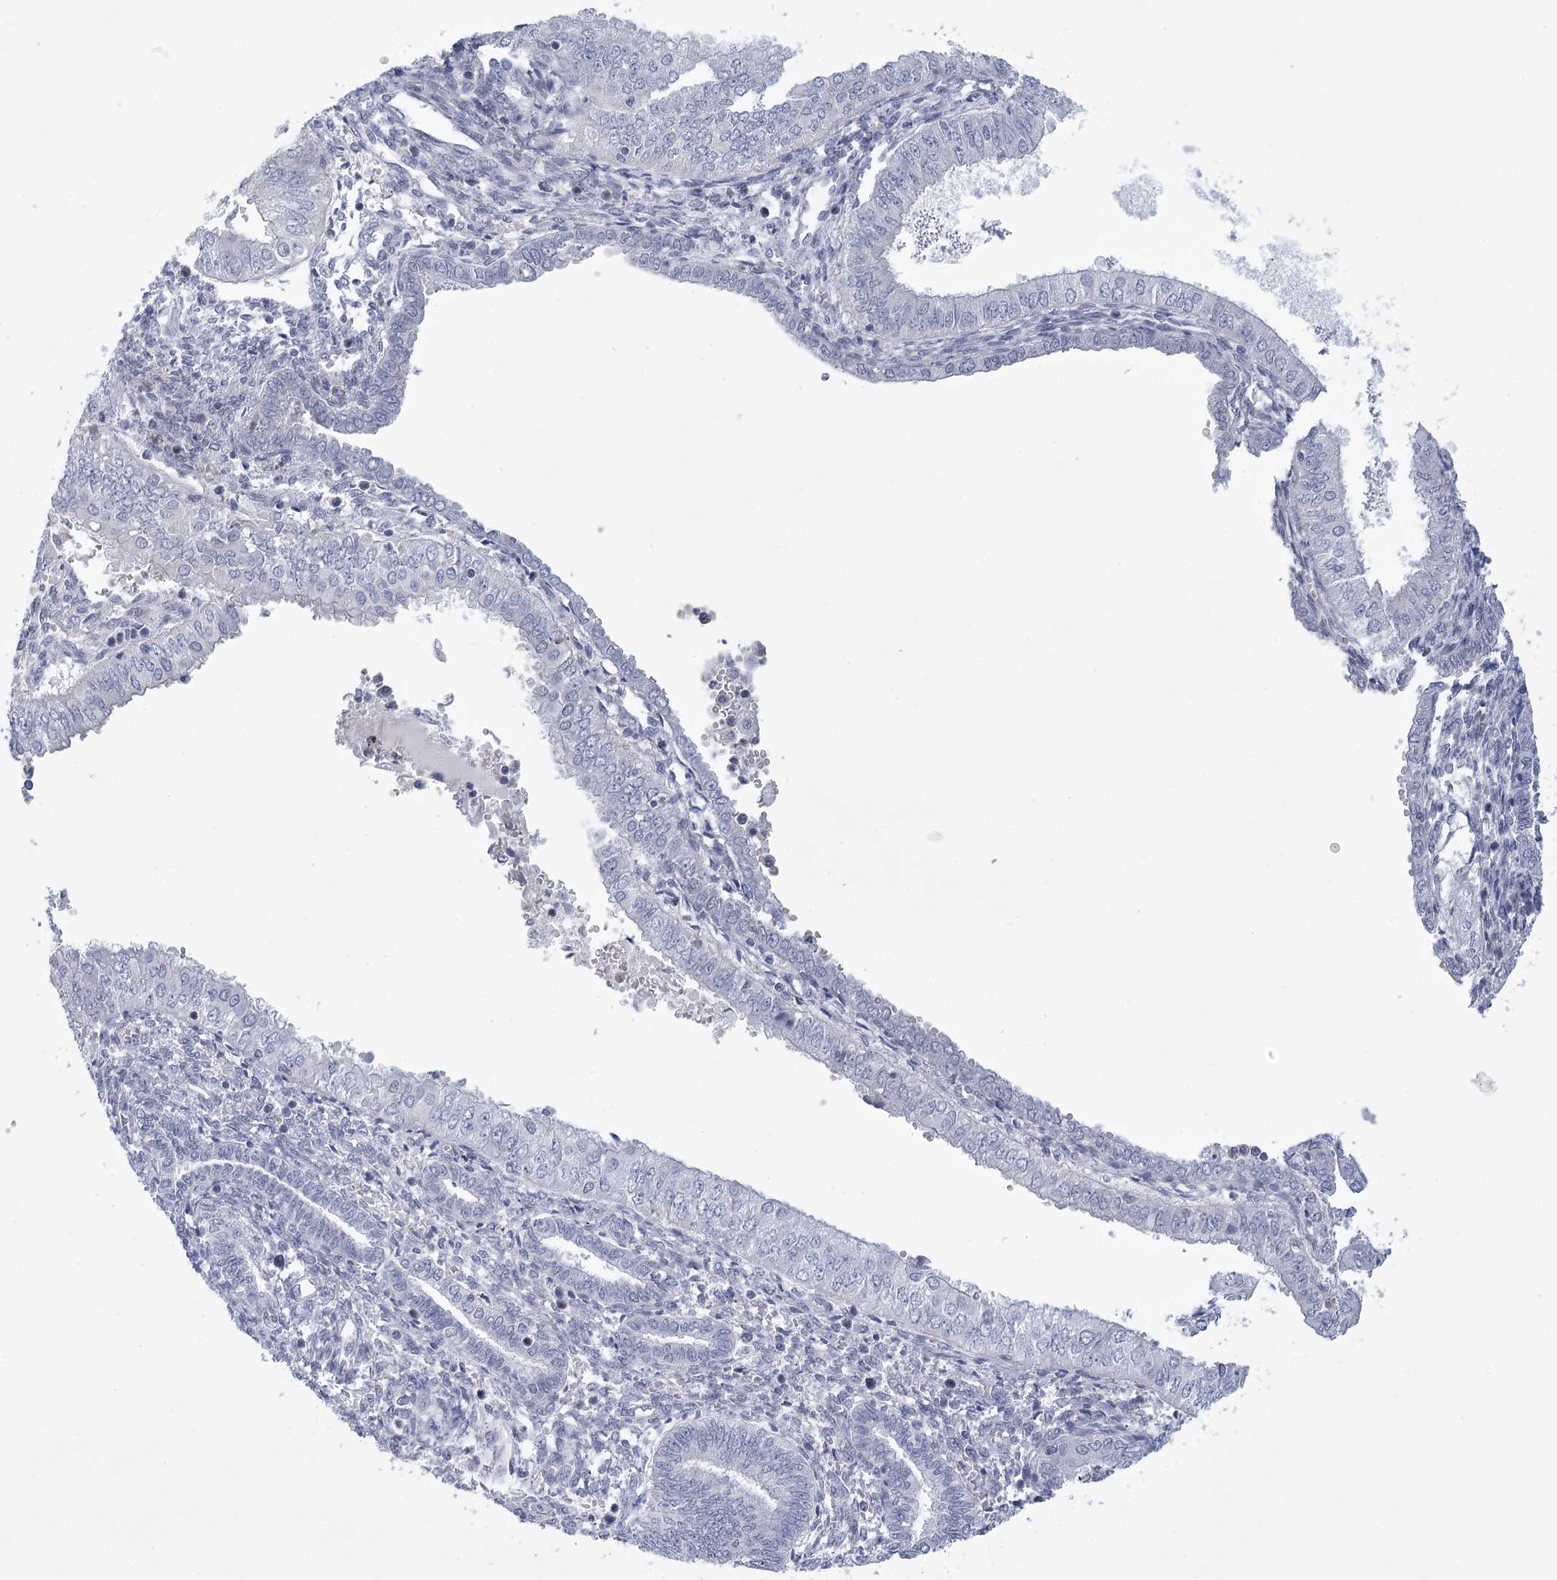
{"staining": {"intensity": "negative", "quantity": "none", "location": "none"}, "tissue": "endometrial cancer", "cell_type": "Tumor cells", "image_type": "cancer", "snomed": [{"axis": "morphology", "description": "Normal tissue, NOS"}, {"axis": "morphology", "description": "Adenocarcinoma, NOS"}, {"axis": "topography", "description": "Endometrium"}], "caption": "Tumor cells show no significant staining in adenocarcinoma (endometrial). Brightfield microscopy of immunohistochemistry (IHC) stained with DAB (brown) and hematoxylin (blue), captured at high magnification.", "gene": "FAM76B", "patient": {"sex": "female", "age": 53}}